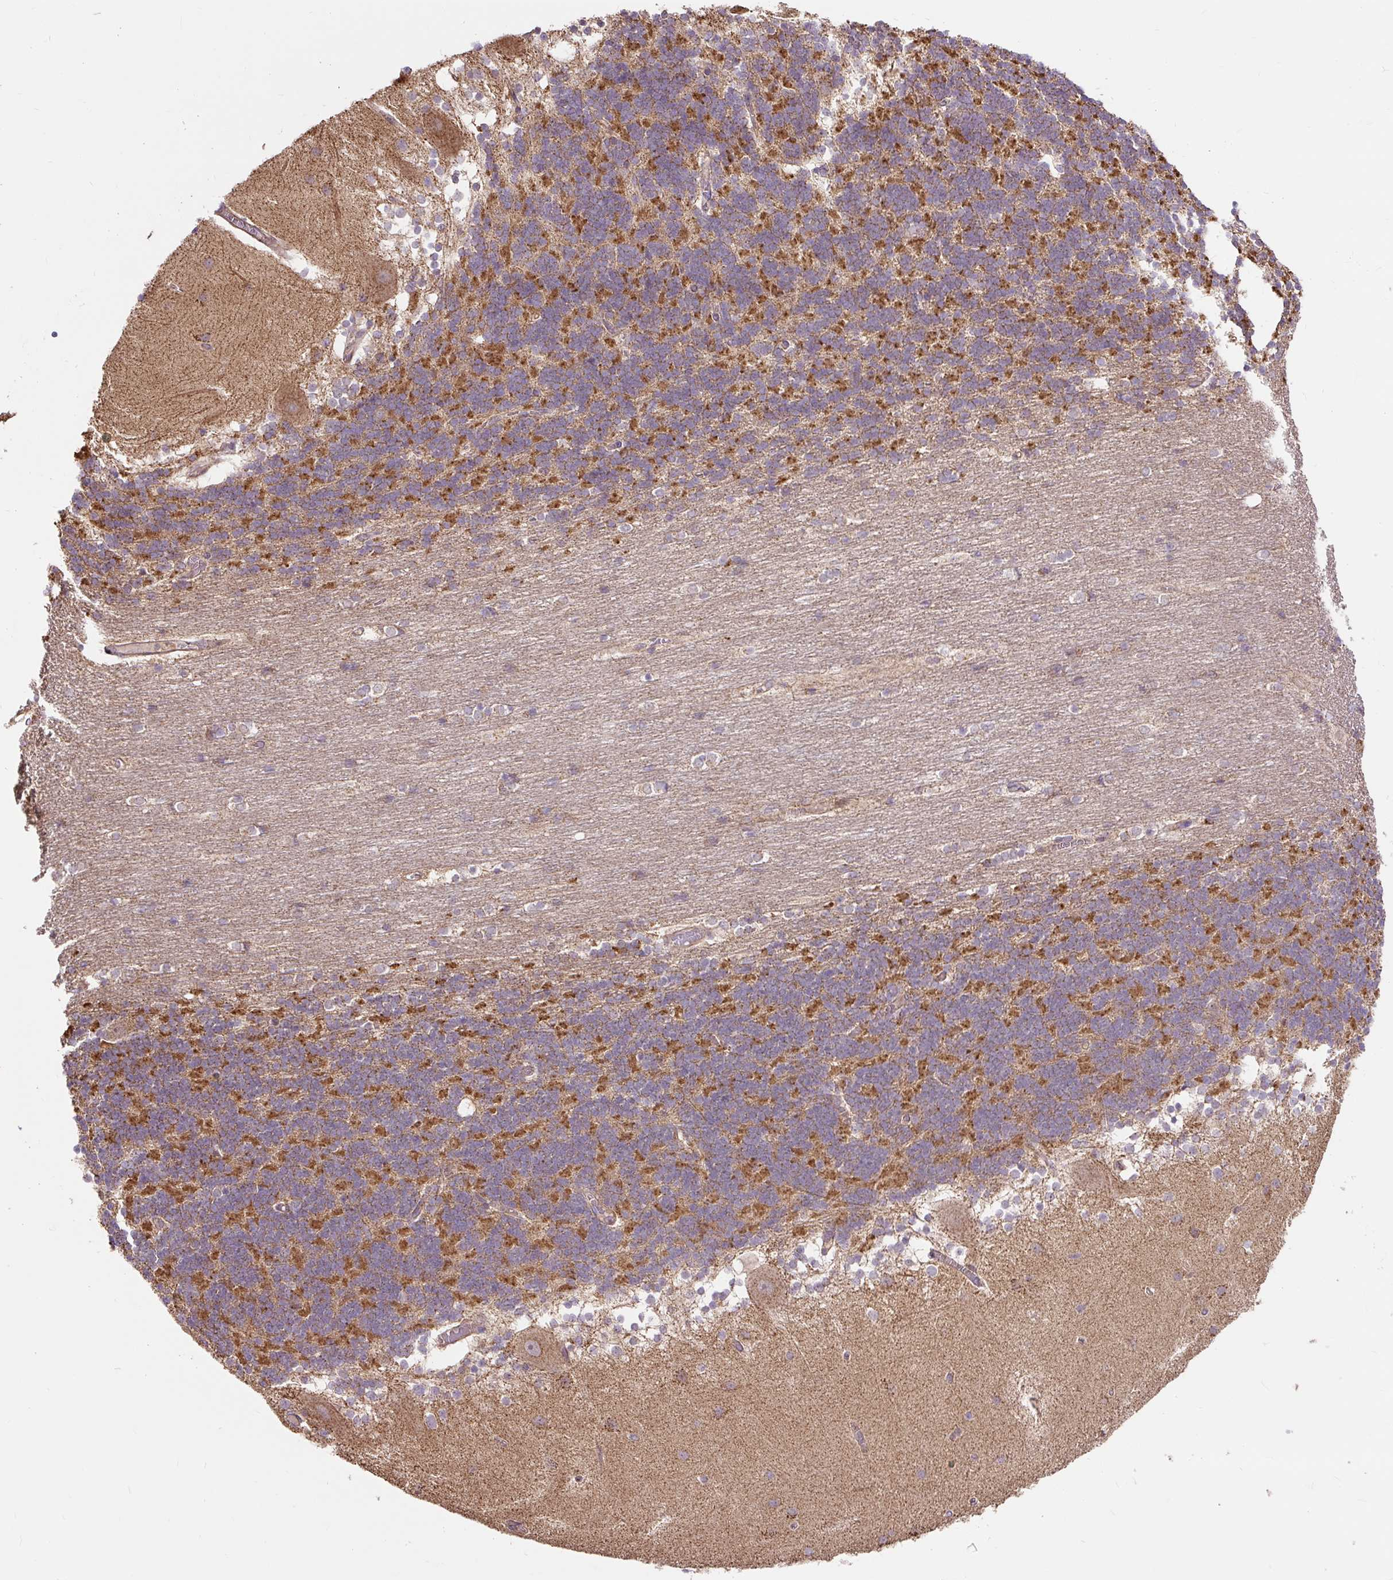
{"staining": {"intensity": "moderate", "quantity": ">75%", "location": "cytoplasmic/membranous"}, "tissue": "cerebellum", "cell_type": "Cells in granular layer", "image_type": "normal", "snomed": [{"axis": "morphology", "description": "Normal tissue, NOS"}, {"axis": "topography", "description": "Cerebellum"}], "caption": "Immunohistochemistry (IHC) (DAB (3,3'-diaminobenzidine)) staining of benign human cerebellum exhibits moderate cytoplasmic/membranous protein expression in about >75% of cells in granular layer. Using DAB (brown) and hematoxylin (blue) stains, captured at high magnification using brightfield microscopy.", "gene": "TRIAP1", "patient": {"sex": "female", "age": 54}}